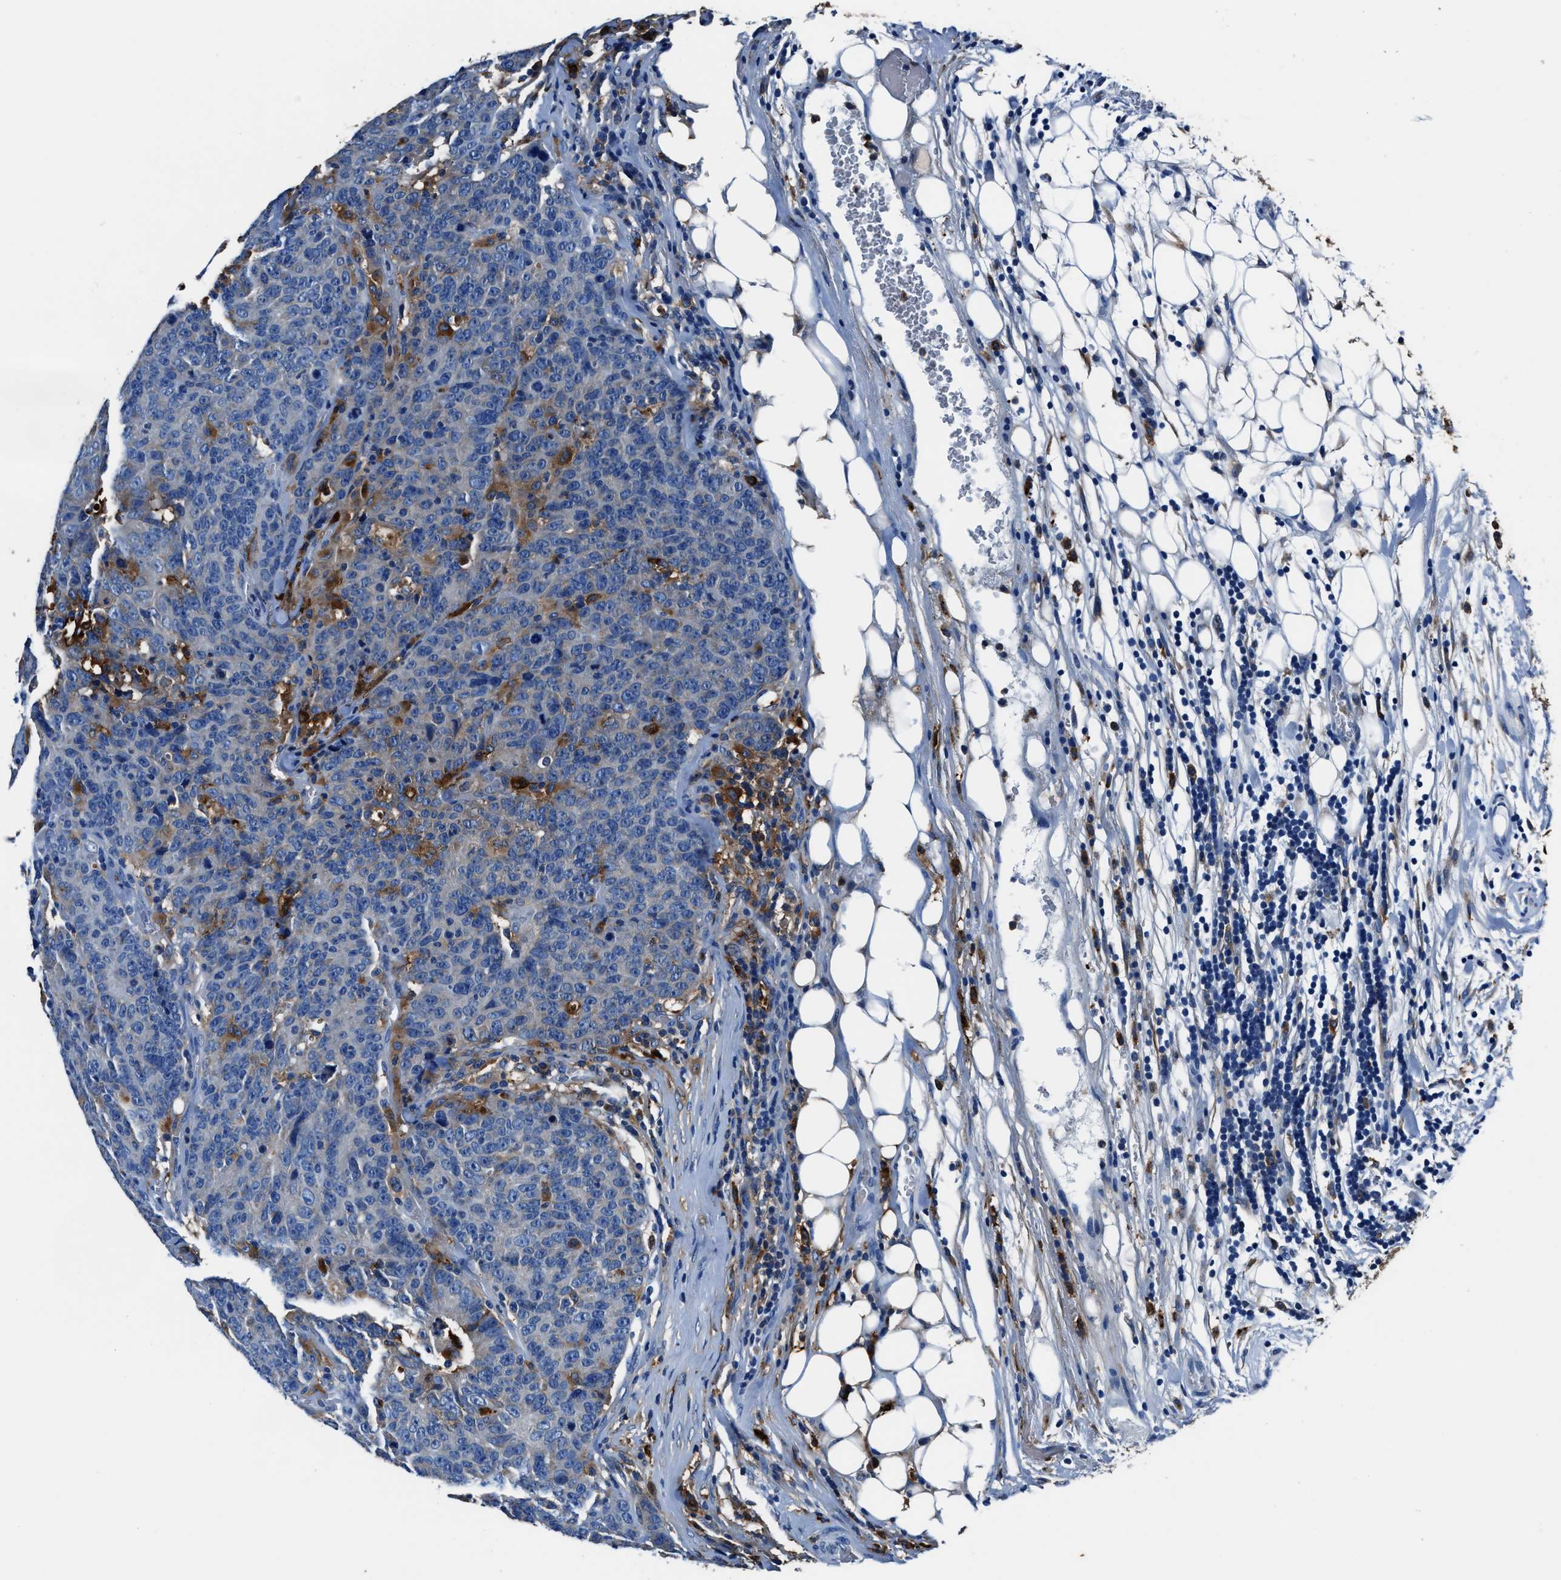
{"staining": {"intensity": "negative", "quantity": "none", "location": "none"}, "tissue": "colorectal cancer", "cell_type": "Tumor cells", "image_type": "cancer", "snomed": [{"axis": "morphology", "description": "Adenocarcinoma, NOS"}, {"axis": "topography", "description": "Colon"}], "caption": "High power microscopy micrograph of an IHC photomicrograph of colorectal adenocarcinoma, revealing no significant positivity in tumor cells. (Immunohistochemistry (ihc), brightfield microscopy, high magnification).", "gene": "FTL", "patient": {"sex": "female", "age": 53}}